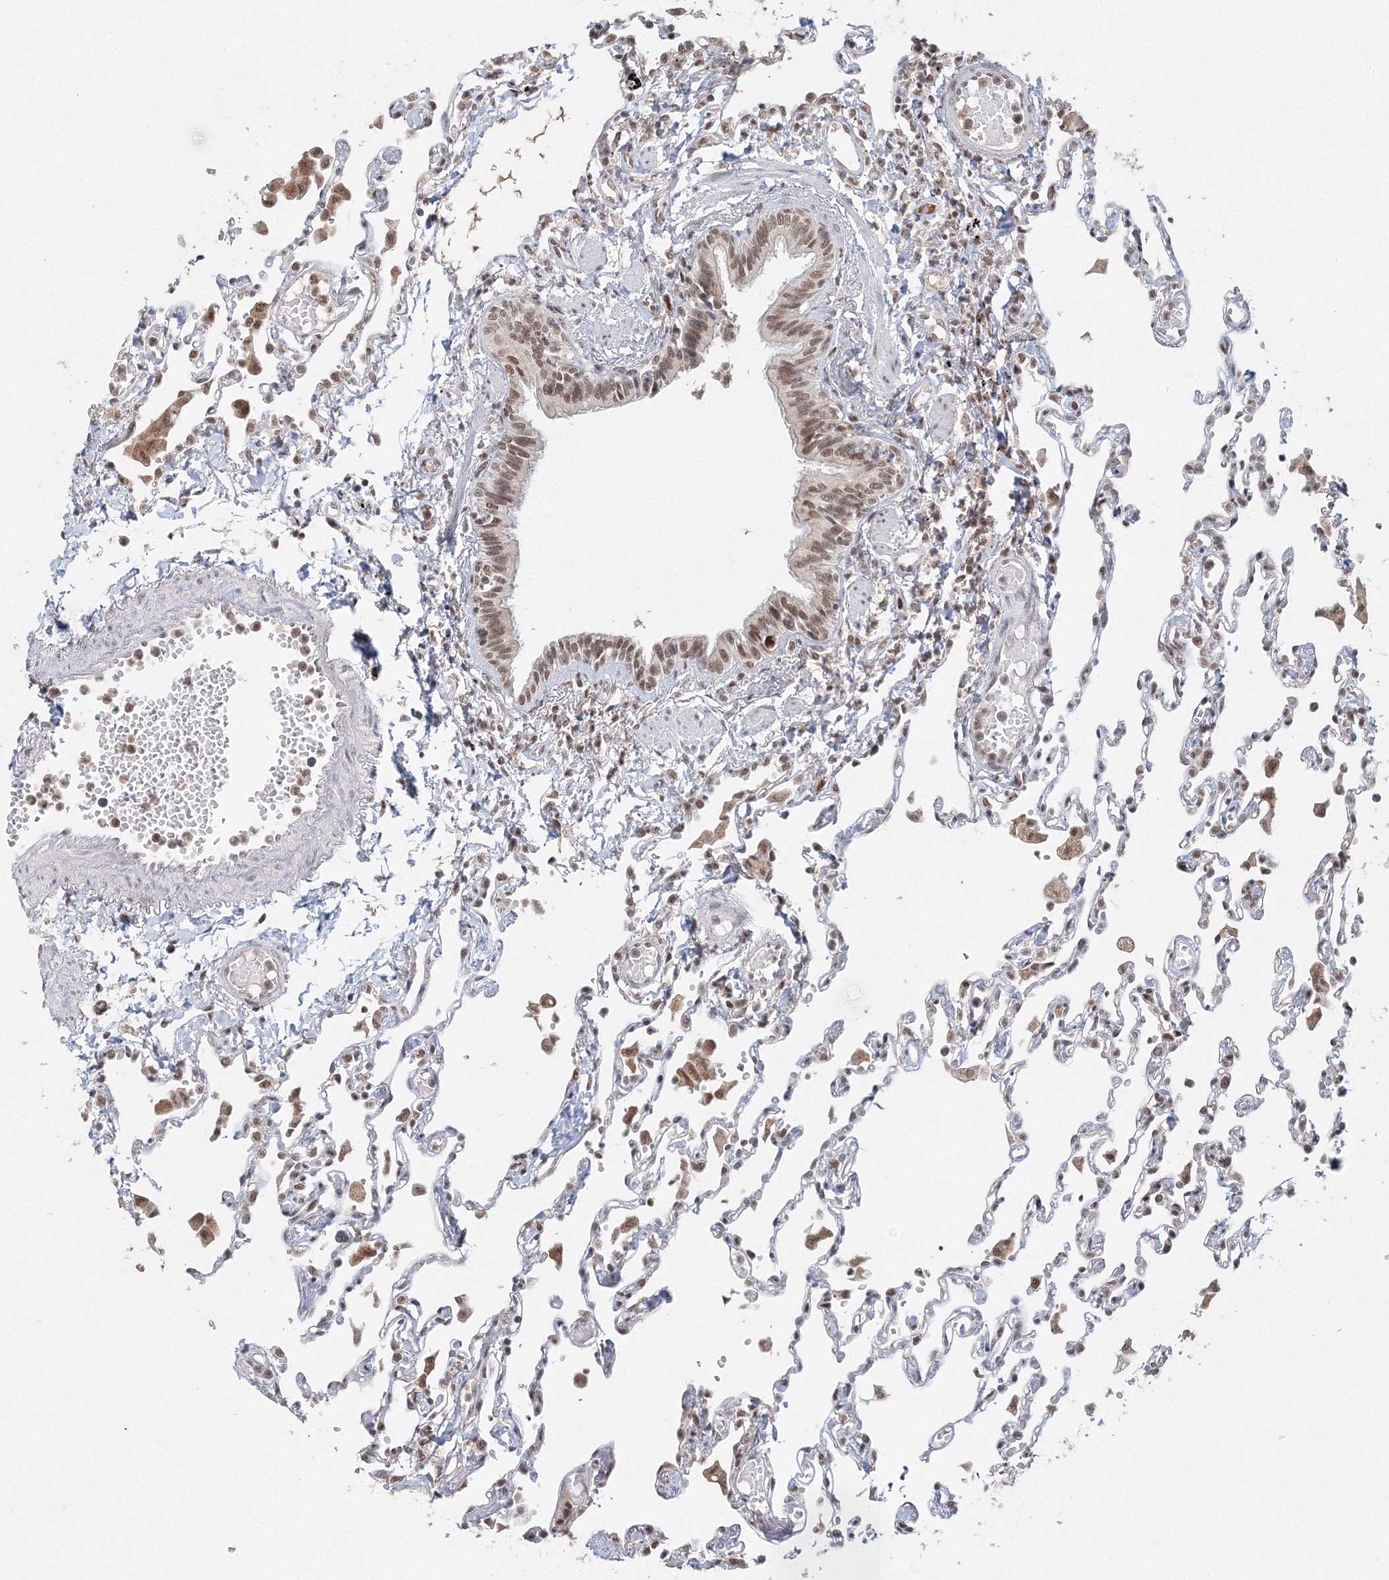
{"staining": {"intensity": "weak", "quantity": "<25%", "location": "cytoplasmic/membranous"}, "tissue": "lung", "cell_type": "Alveolar cells", "image_type": "normal", "snomed": [{"axis": "morphology", "description": "Normal tissue, NOS"}, {"axis": "topography", "description": "Bronchus"}, {"axis": "topography", "description": "Lung"}], "caption": "Immunohistochemistry histopathology image of unremarkable lung: lung stained with DAB shows no significant protein staining in alveolar cells. (DAB (3,3'-diaminobenzidine) immunohistochemistry (IHC), high magnification).", "gene": "IWS1", "patient": {"sex": "female", "age": 49}}